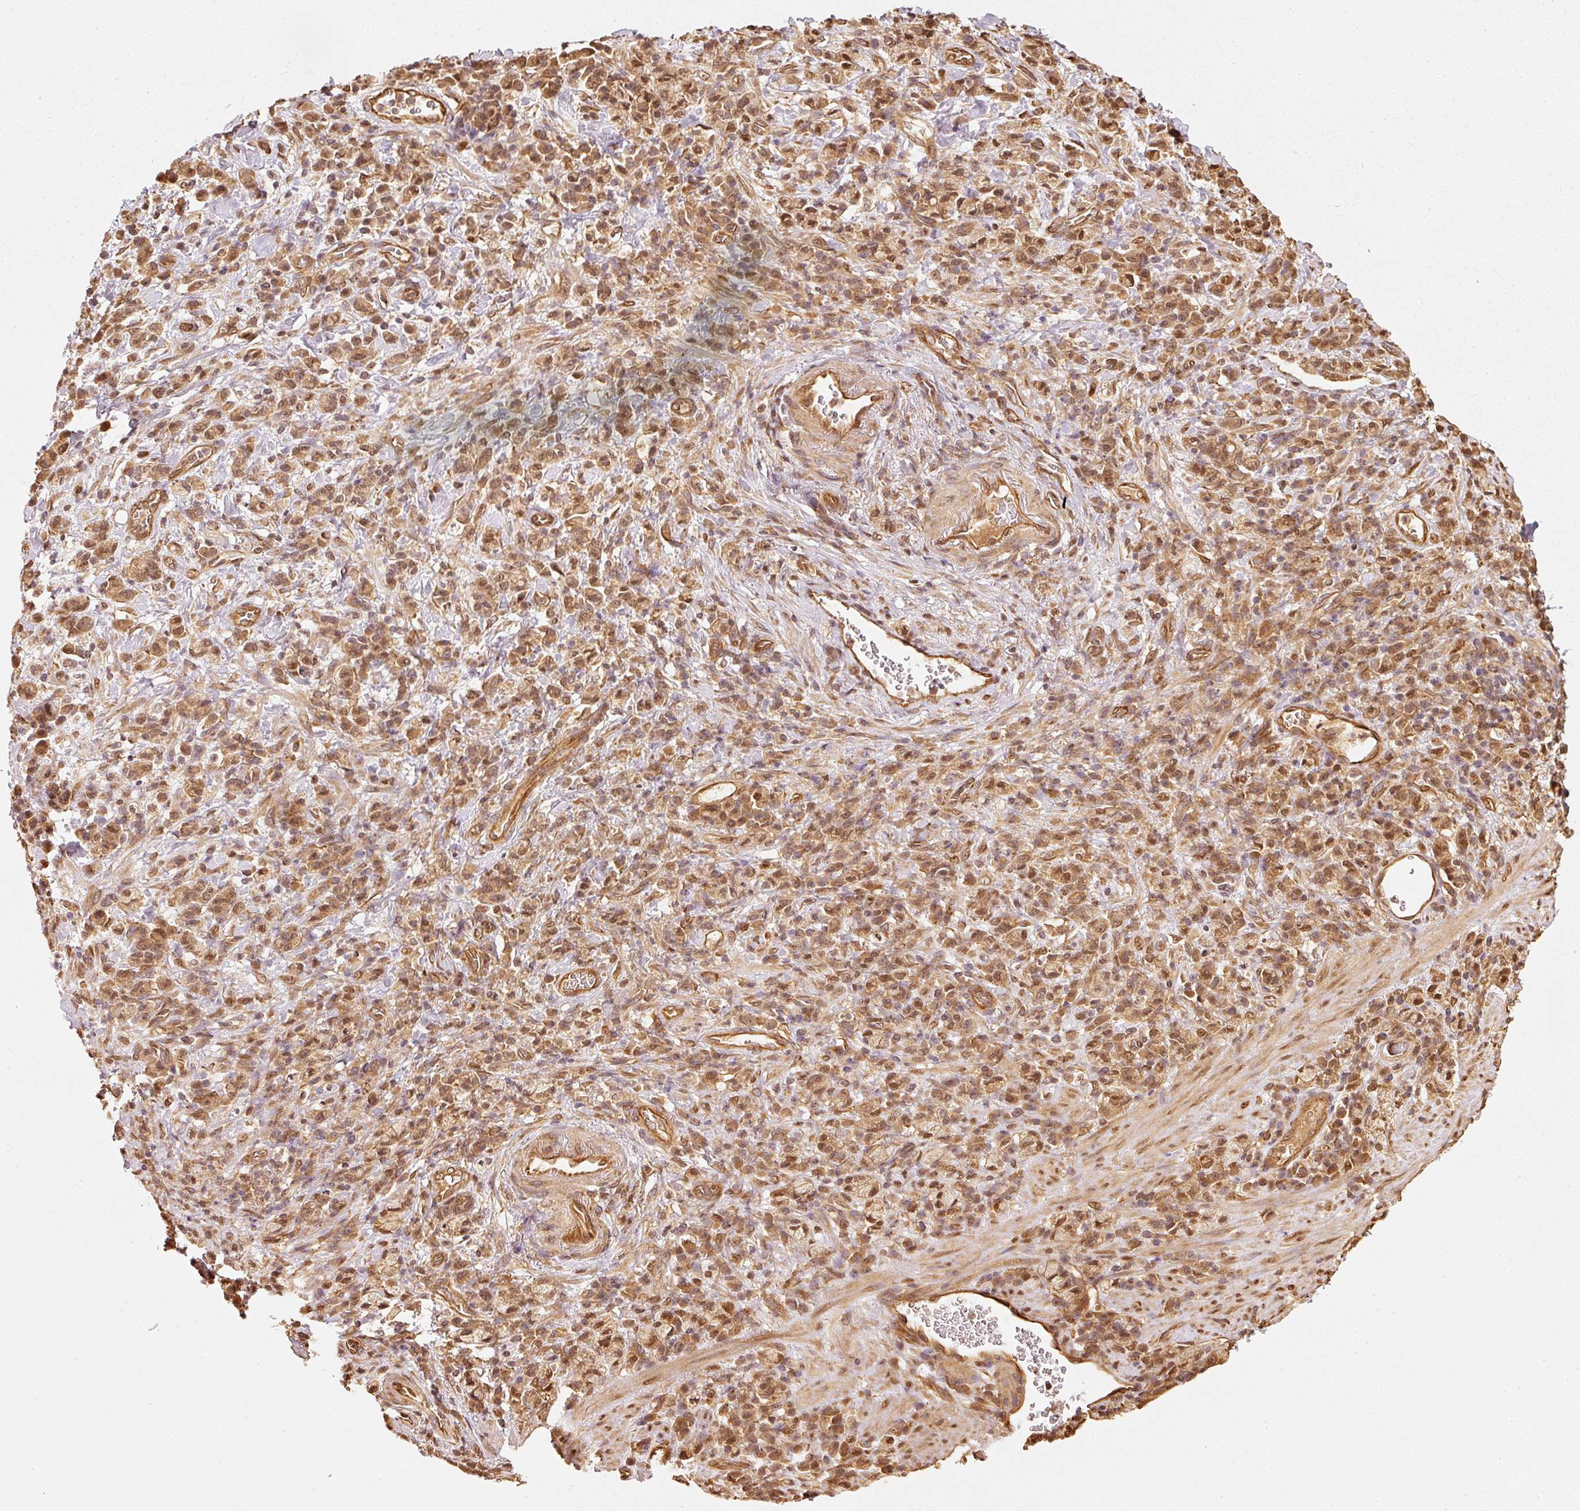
{"staining": {"intensity": "moderate", "quantity": ">75%", "location": "cytoplasmic/membranous,nuclear"}, "tissue": "stomach cancer", "cell_type": "Tumor cells", "image_type": "cancer", "snomed": [{"axis": "morphology", "description": "Adenocarcinoma, NOS"}, {"axis": "topography", "description": "Stomach"}], "caption": "This micrograph exhibits IHC staining of human stomach cancer, with medium moderate cytoplasmic/membranous and nuclear expression in approximately >75% of tumor cells.", "gene": "STAU1", "patient": {"sex": "male", "age": 77}}